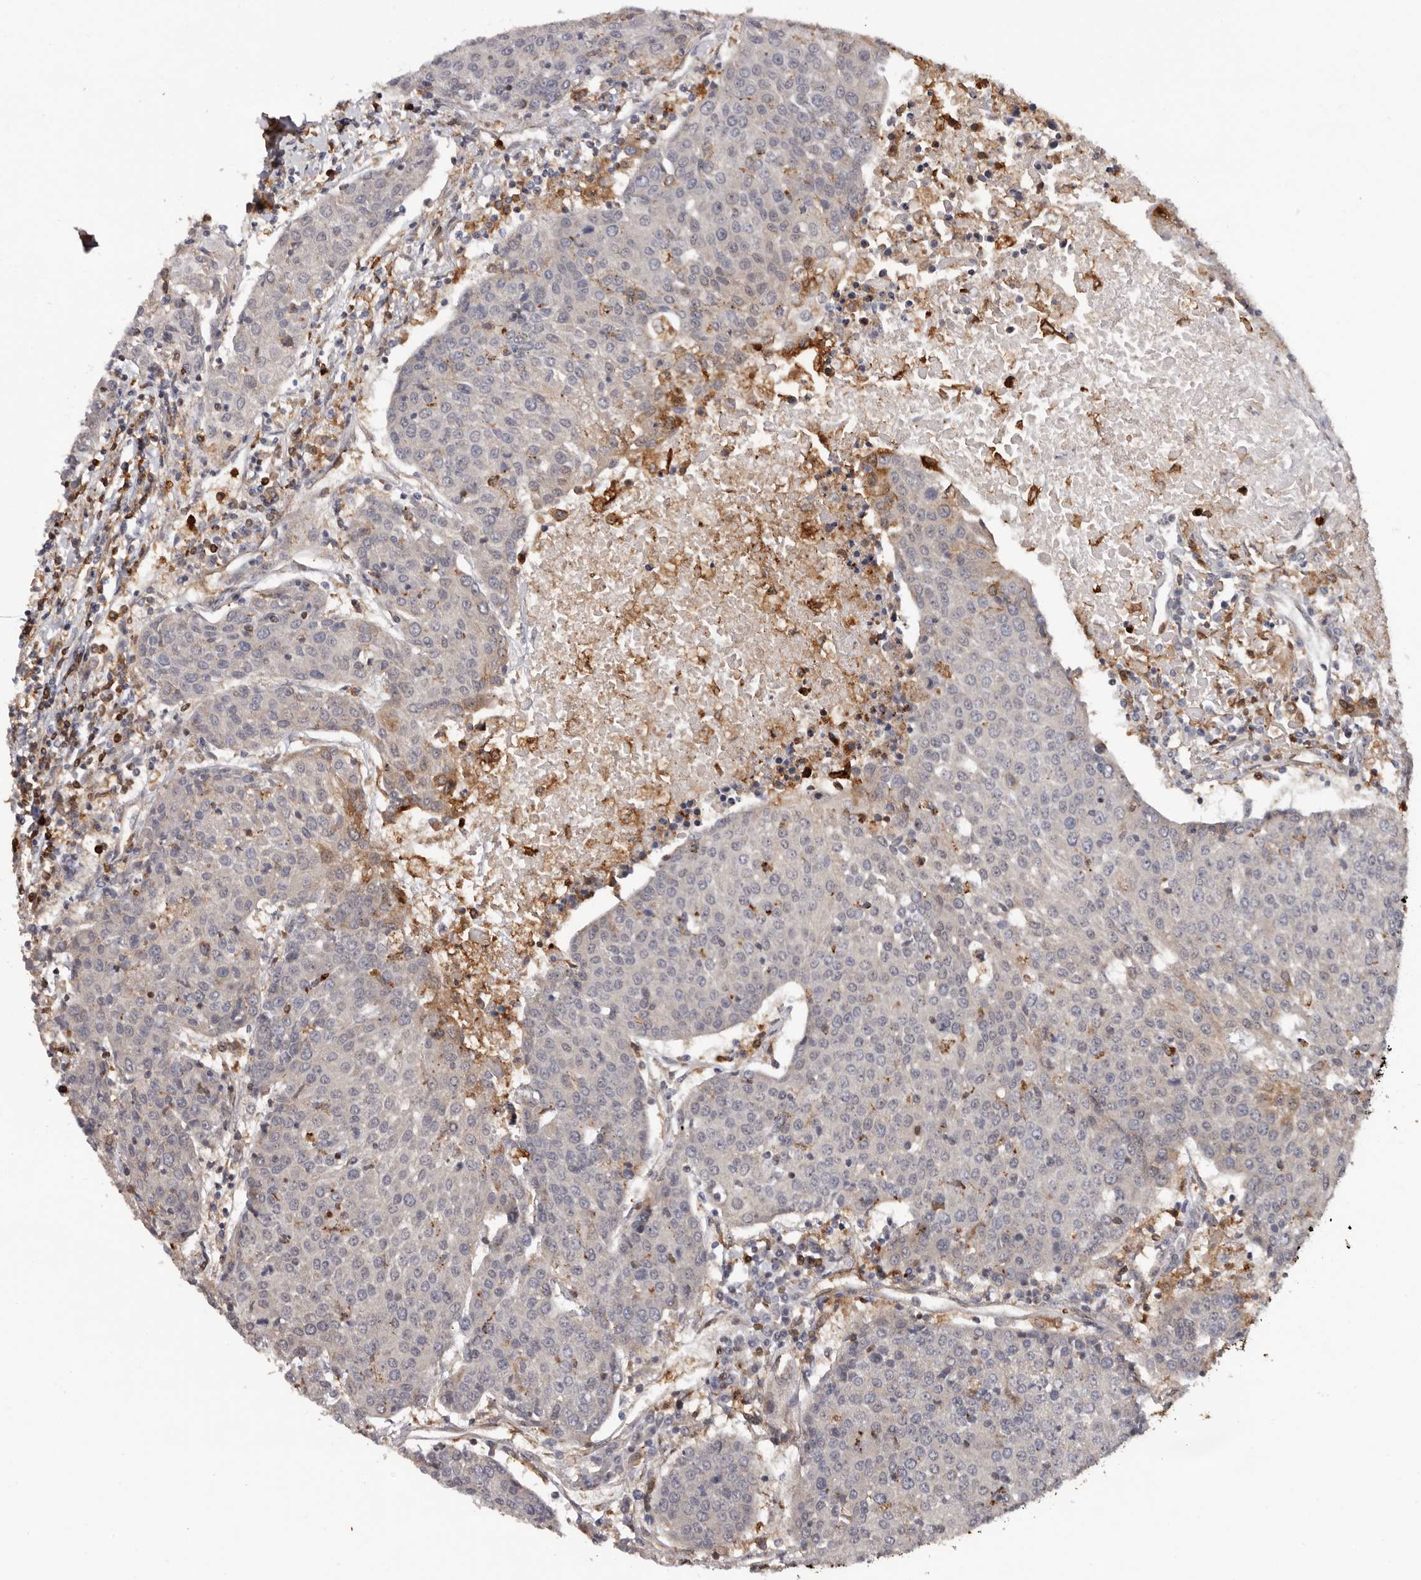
{"staining": {"intensity": "negative", "quantity": "none", "location": "none"}, "tissue": "urothelial cancer", "cell_type": "Tumor cells", "image_type": "cancer", "snomed": [{"axis": "morphology", "description": "Urothelial carcinoma, High grade"}, {"axis": "topography", "description": "Urinary bladder"}], "caption": "The image shows no significant staining in tumor cells of urothelial carcinoma (high-grade).", "gene": "PRR12", "patient": {"sex": "female", "age": 85}}